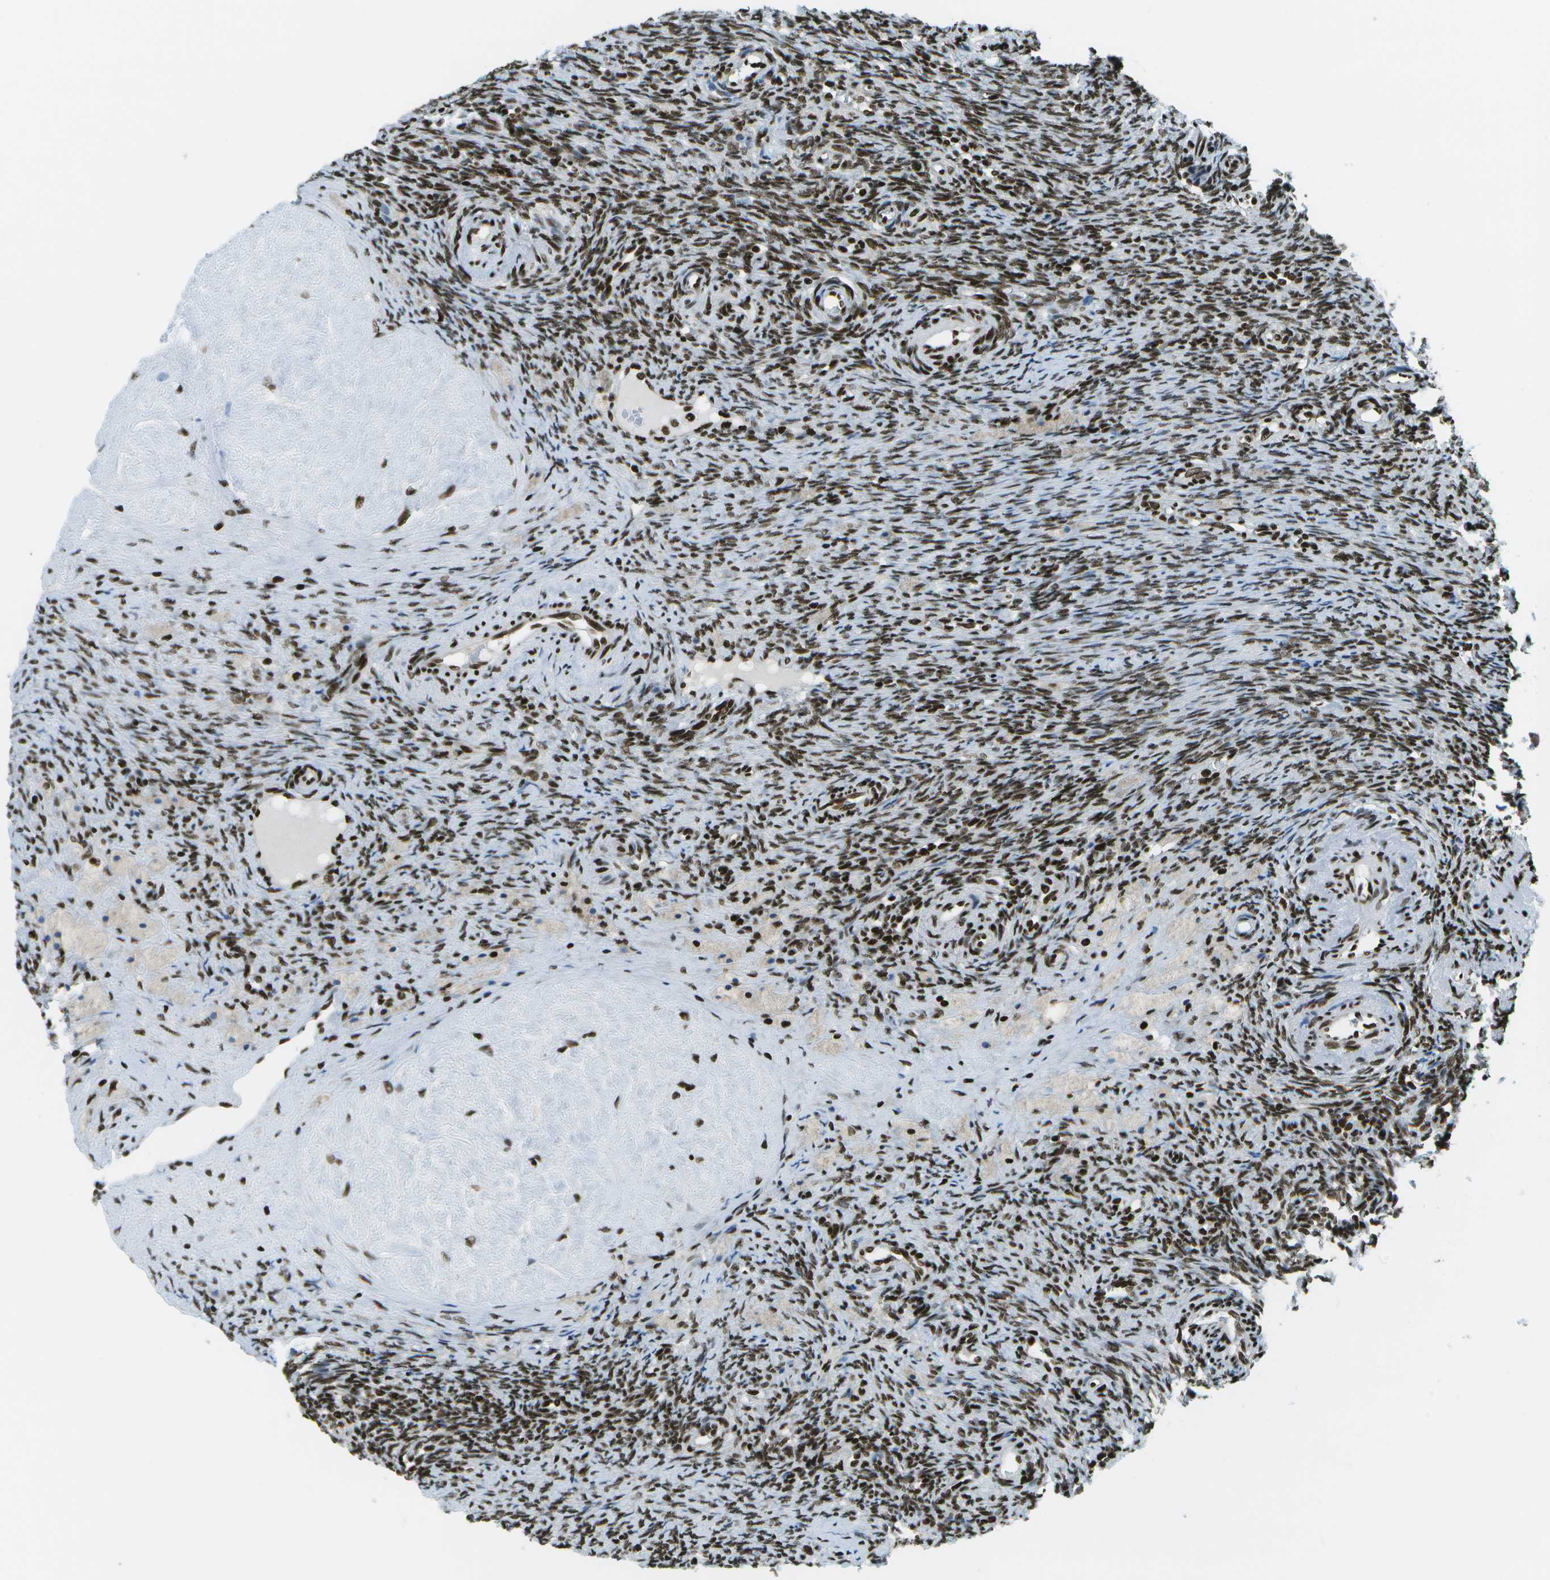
{"staining": {"intensity": "strong", "quantity": ">75%", "location": "nuclear"}, "tissue": "ovary", "cell_type": "Ovarian stroma cells", "image_type": "normal", "snomed": [{"axis": "morphology", "description": "Normal tissue, NOS"}, {"axis": "topography", "description": "Ovary"}], "caption": "The histopathology image reveals staining of unremarkable ovary, revealing strong nuclear protein positivity (brown color) within ovarian stroma cells. (IHC, brightfield microscopy, high magnification).", "gene": "GLYR1", "patient": {"sex": "female", "age": 41}}